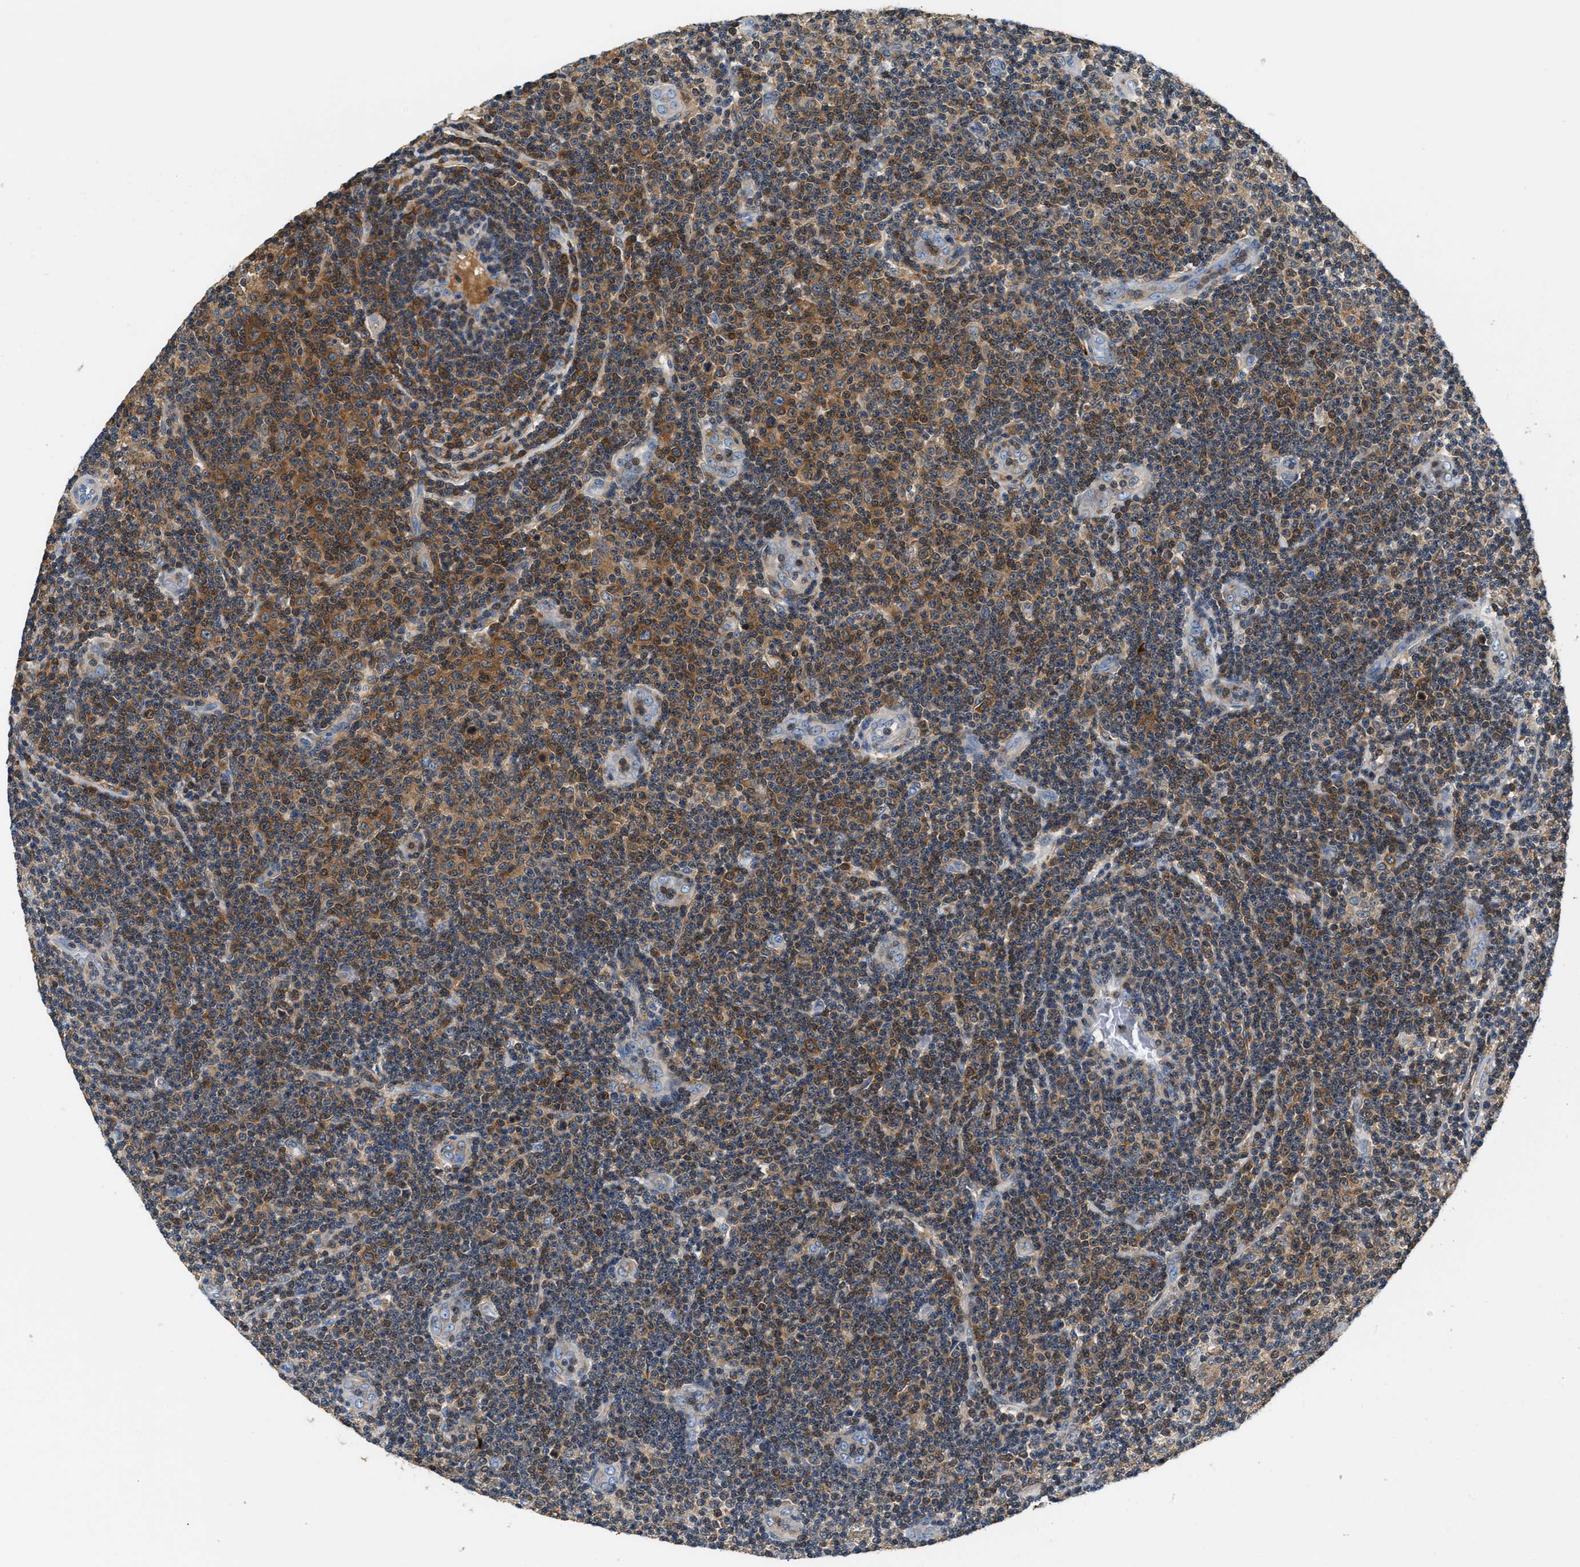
{"staining": {"intensity": "moderate", "quantity": "25%-75%", "location": "cytoplasmic/membranous"}, "tissue": "lymphoma", "cell_type": "Tumor cells", "image_type": "cancer", "snomed": [{"axis": "morphology", "description": "Malignant lymphoma, non-Hodgkin's type, Low grade"}, {"axis": "topography", "description": "Lymph node"}], "caption": "Human malignant lymphoma, non-Hodgkin's type (low-grade) stained for a protein (brown) displays moderate cytoplasmic/membranous positive staining in about 25%-75% of tumor cells.", "gene": "CCM2", "patient": {"sex": "male", "age": 83}}